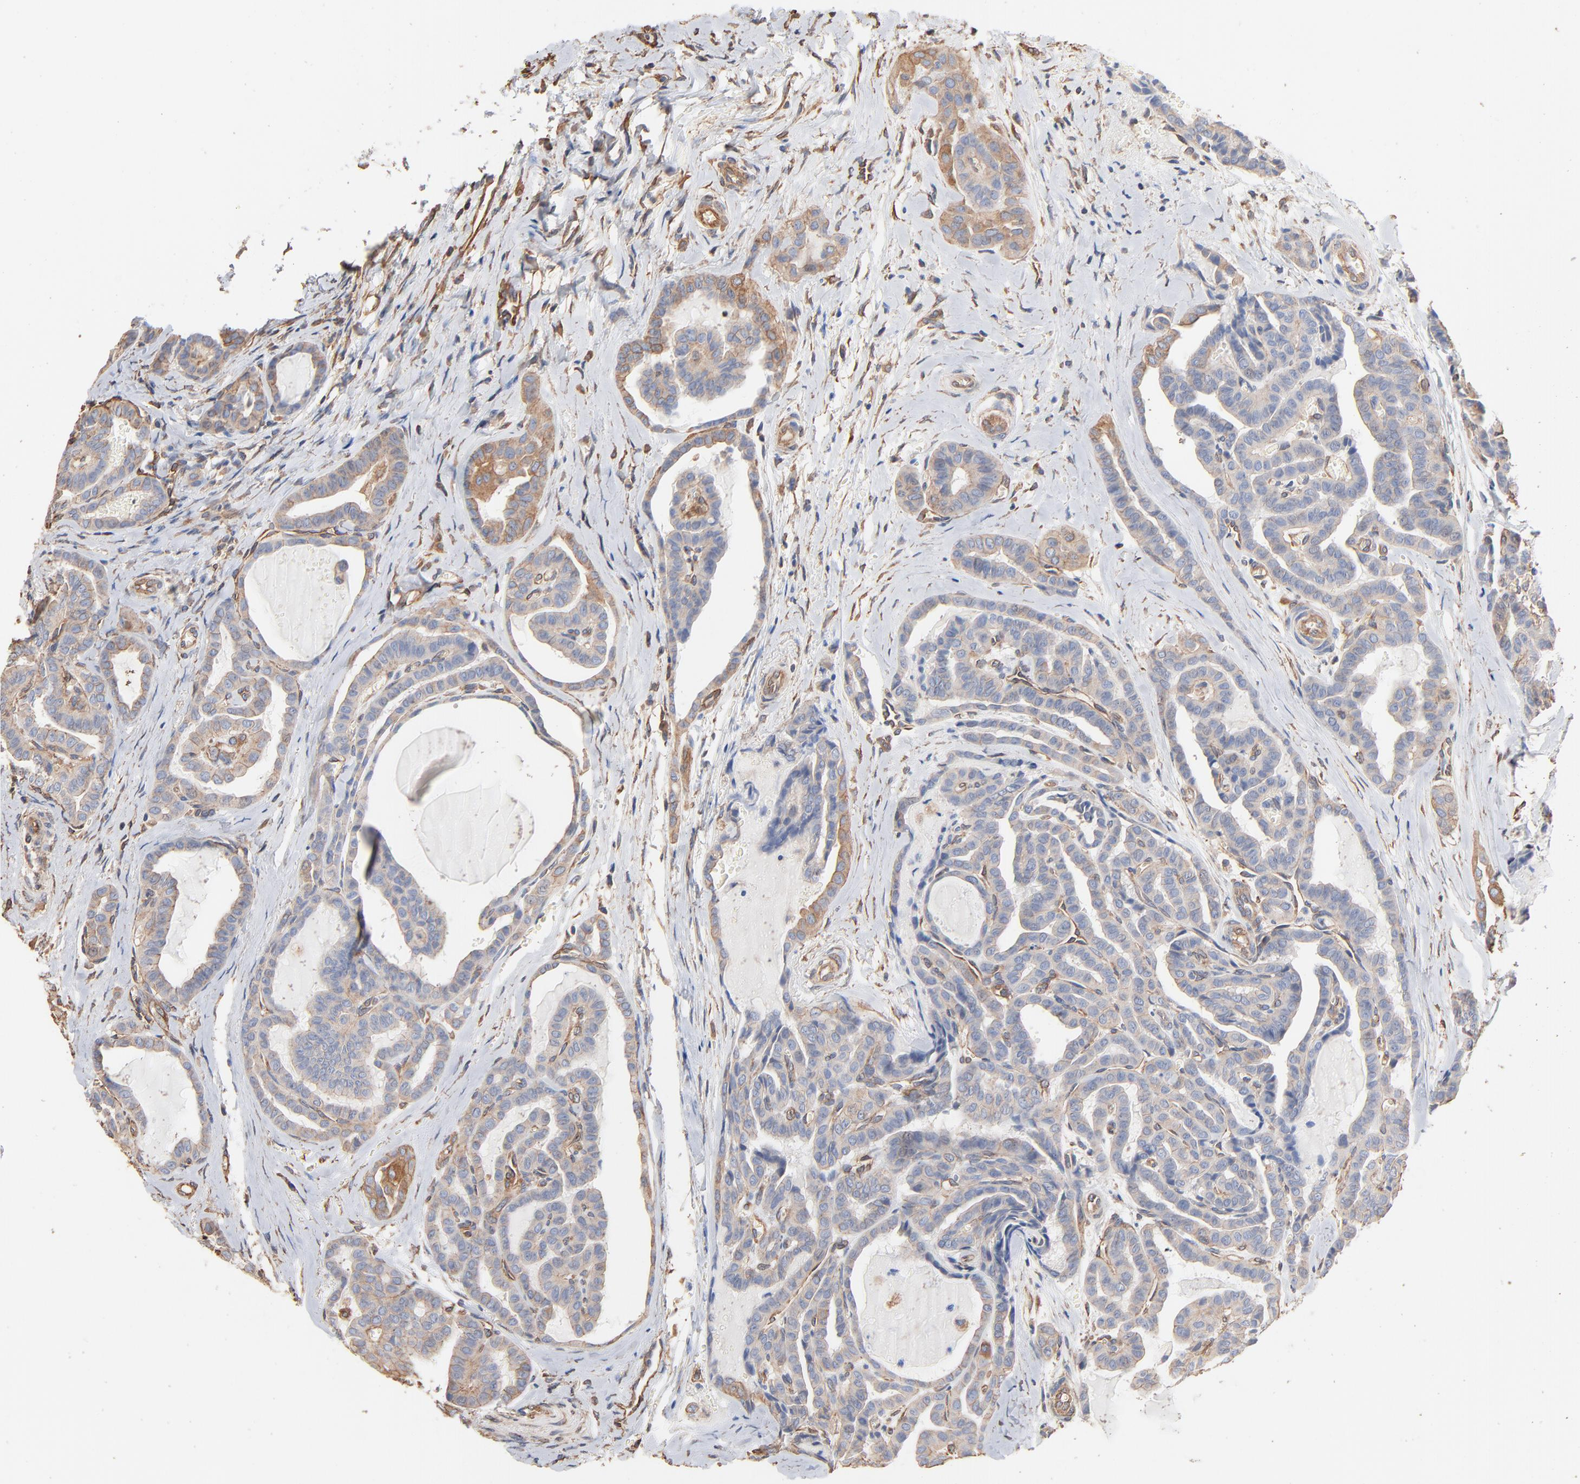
{"staining": {"intensity": "moderate", "quantity": "<25%", "location": "cytoplasmic/membranous"}, "tissue": "thyroid cancer", "cell_type": "Tumor cells", "image_type": "cancer", "snomed": [{"axis": "morphology", "description": "Carcinoma, NOS"}, {"axis": "topography", "description": "Thyroid gland"}], "caption": "Immunohistochemistry (IHC) micrograph of neoplastic tissue: human thyroid cancer (carcinoma) stained using IHC reveals low levels of moderate protein expression localized specifically in the cytoplasmic/membranous of tumor cells, appearing as a cytoplasmic/membranous brown color.", "gene": "ABCD4", "patient": {"sex": "female", "age": 91}}